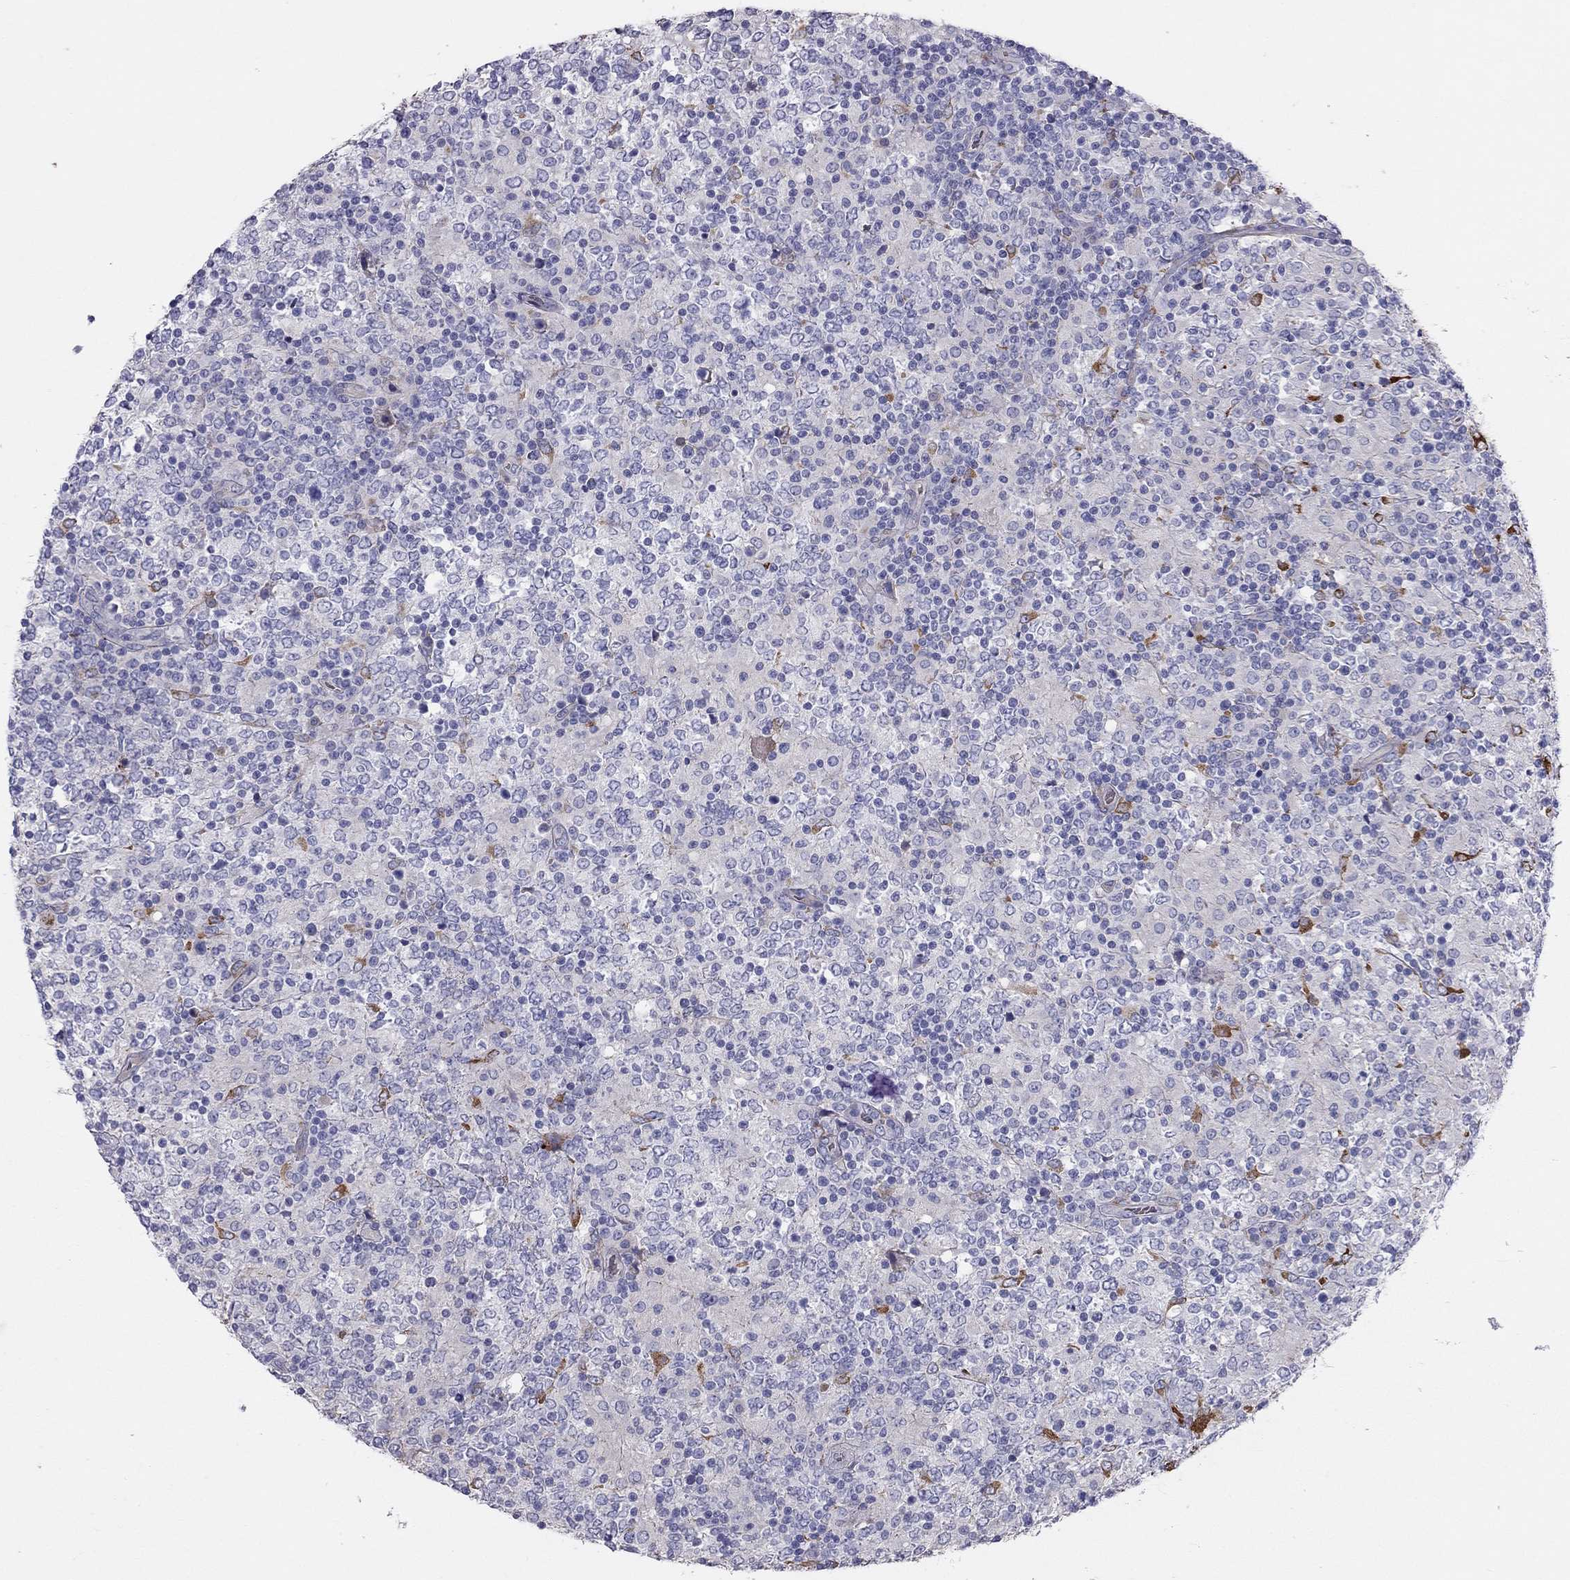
{"staining": {"intensity": "negative", "quantity": "none", "location": "none"}, "tissue": "lymphoma", "cell_type": "Tumor cells", "image_type": "cancer", "snomed": [{"axis": "morphology", "description": "Malignant lymphoma, non-Hodgkin's type, High grade"}, {"axis": "topography", "description": "Lymph node"}], "caption": "The IHC image has no significant expression in tumor cells of lymphoma tissue. (DAB IHC visualized using brightfield microscopy, high magnification).", "gene": "RHD", "patient": {"sex": "female", "age": 84}}